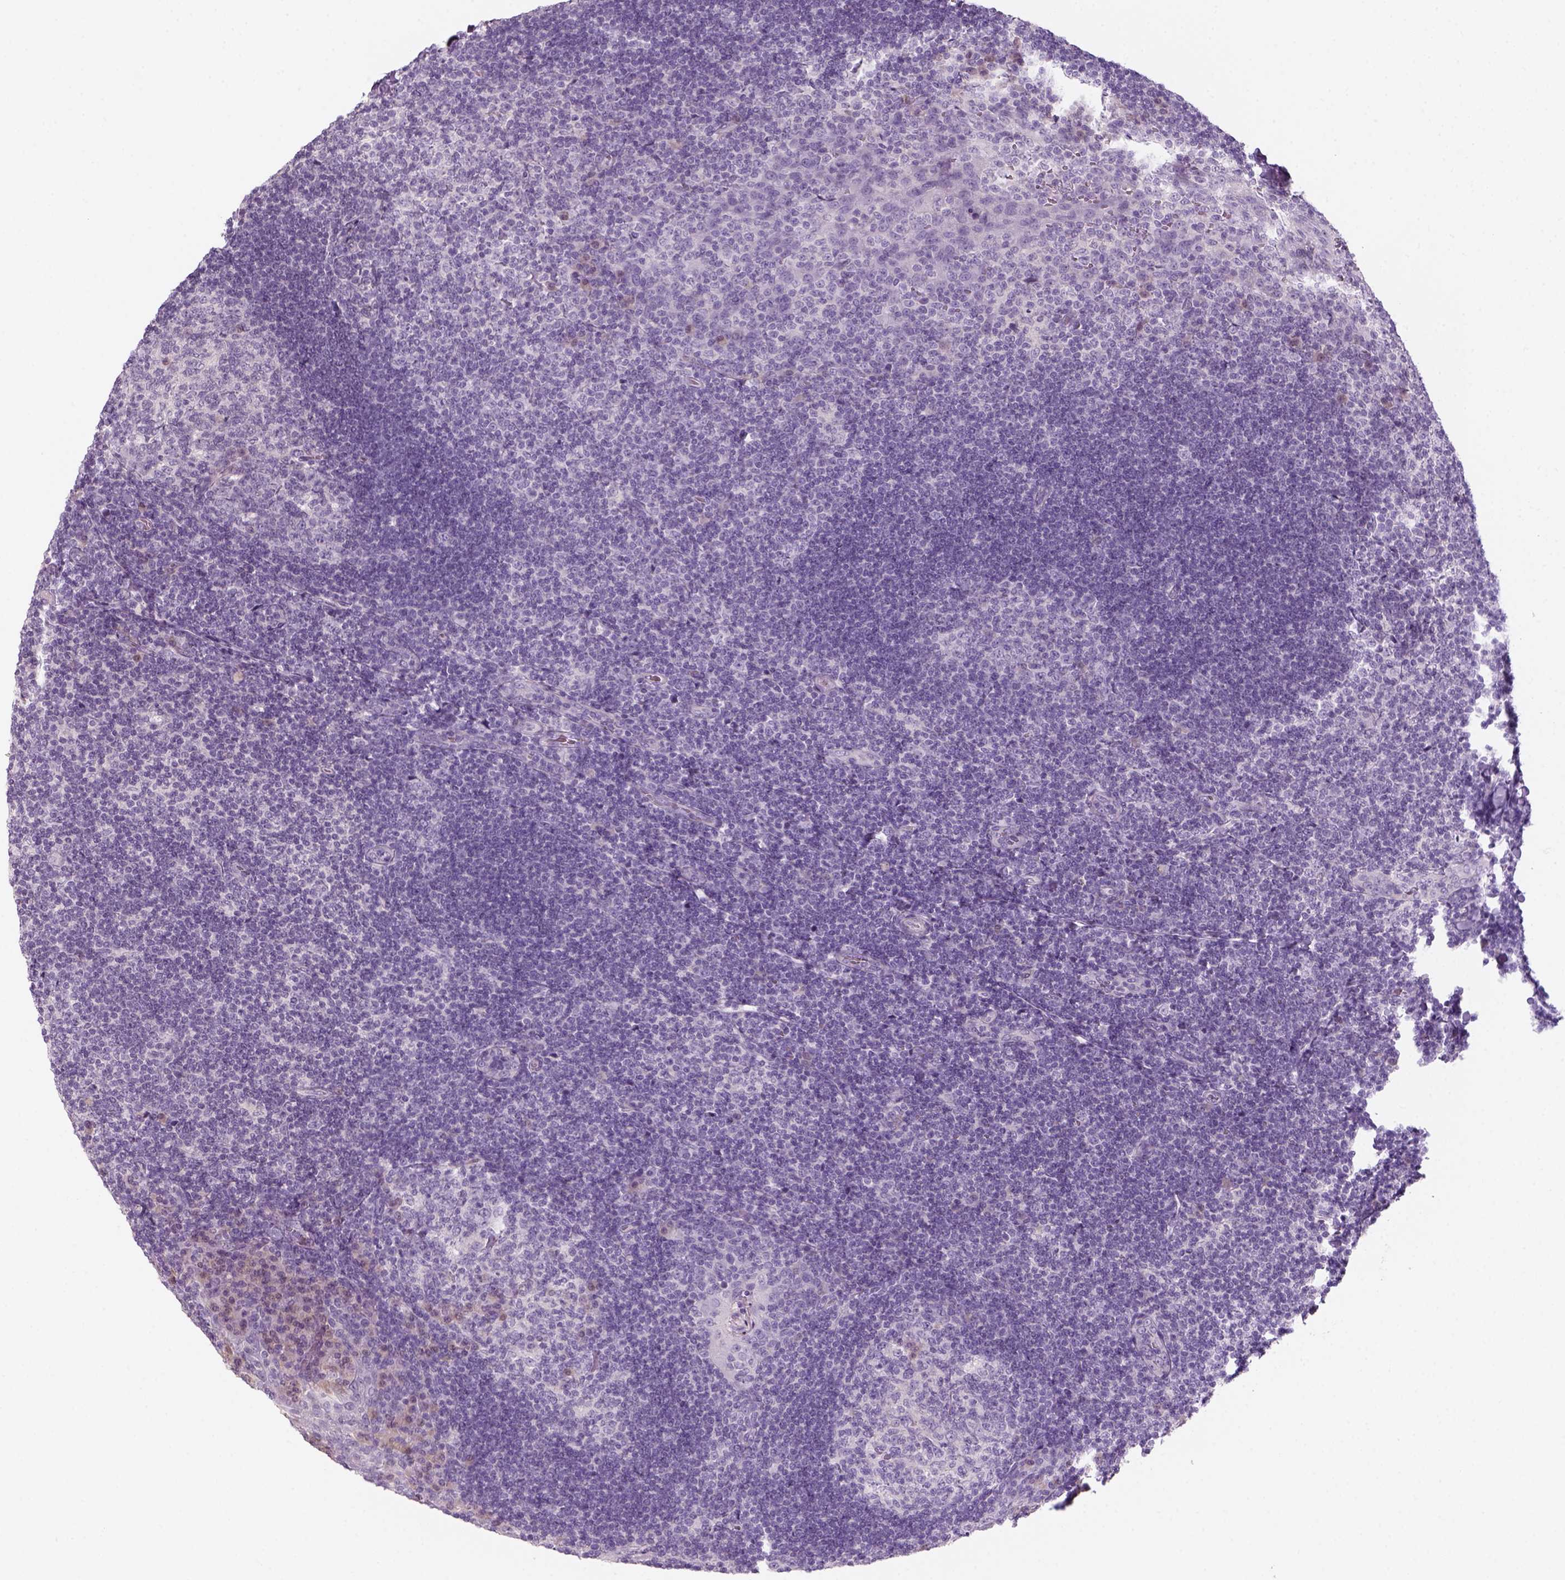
{"staining": {"intensity": "negative", "quantity": "none", "location": "none"}, "tissue": "tonsil", "cell_type": "Germinal center cells", "image_type": "normal", "snomed": [{"axis": "morphology", "description": "Normal tissue, NOS"}, {"axis": "topography", "description": "Tonsil"}], "caption": "Germinal center cells show no significant expression in normal tonsil. Nuclei are stained in blue.", "gene": "KRT25", "patient": {"sex": "male", "age": 17}}